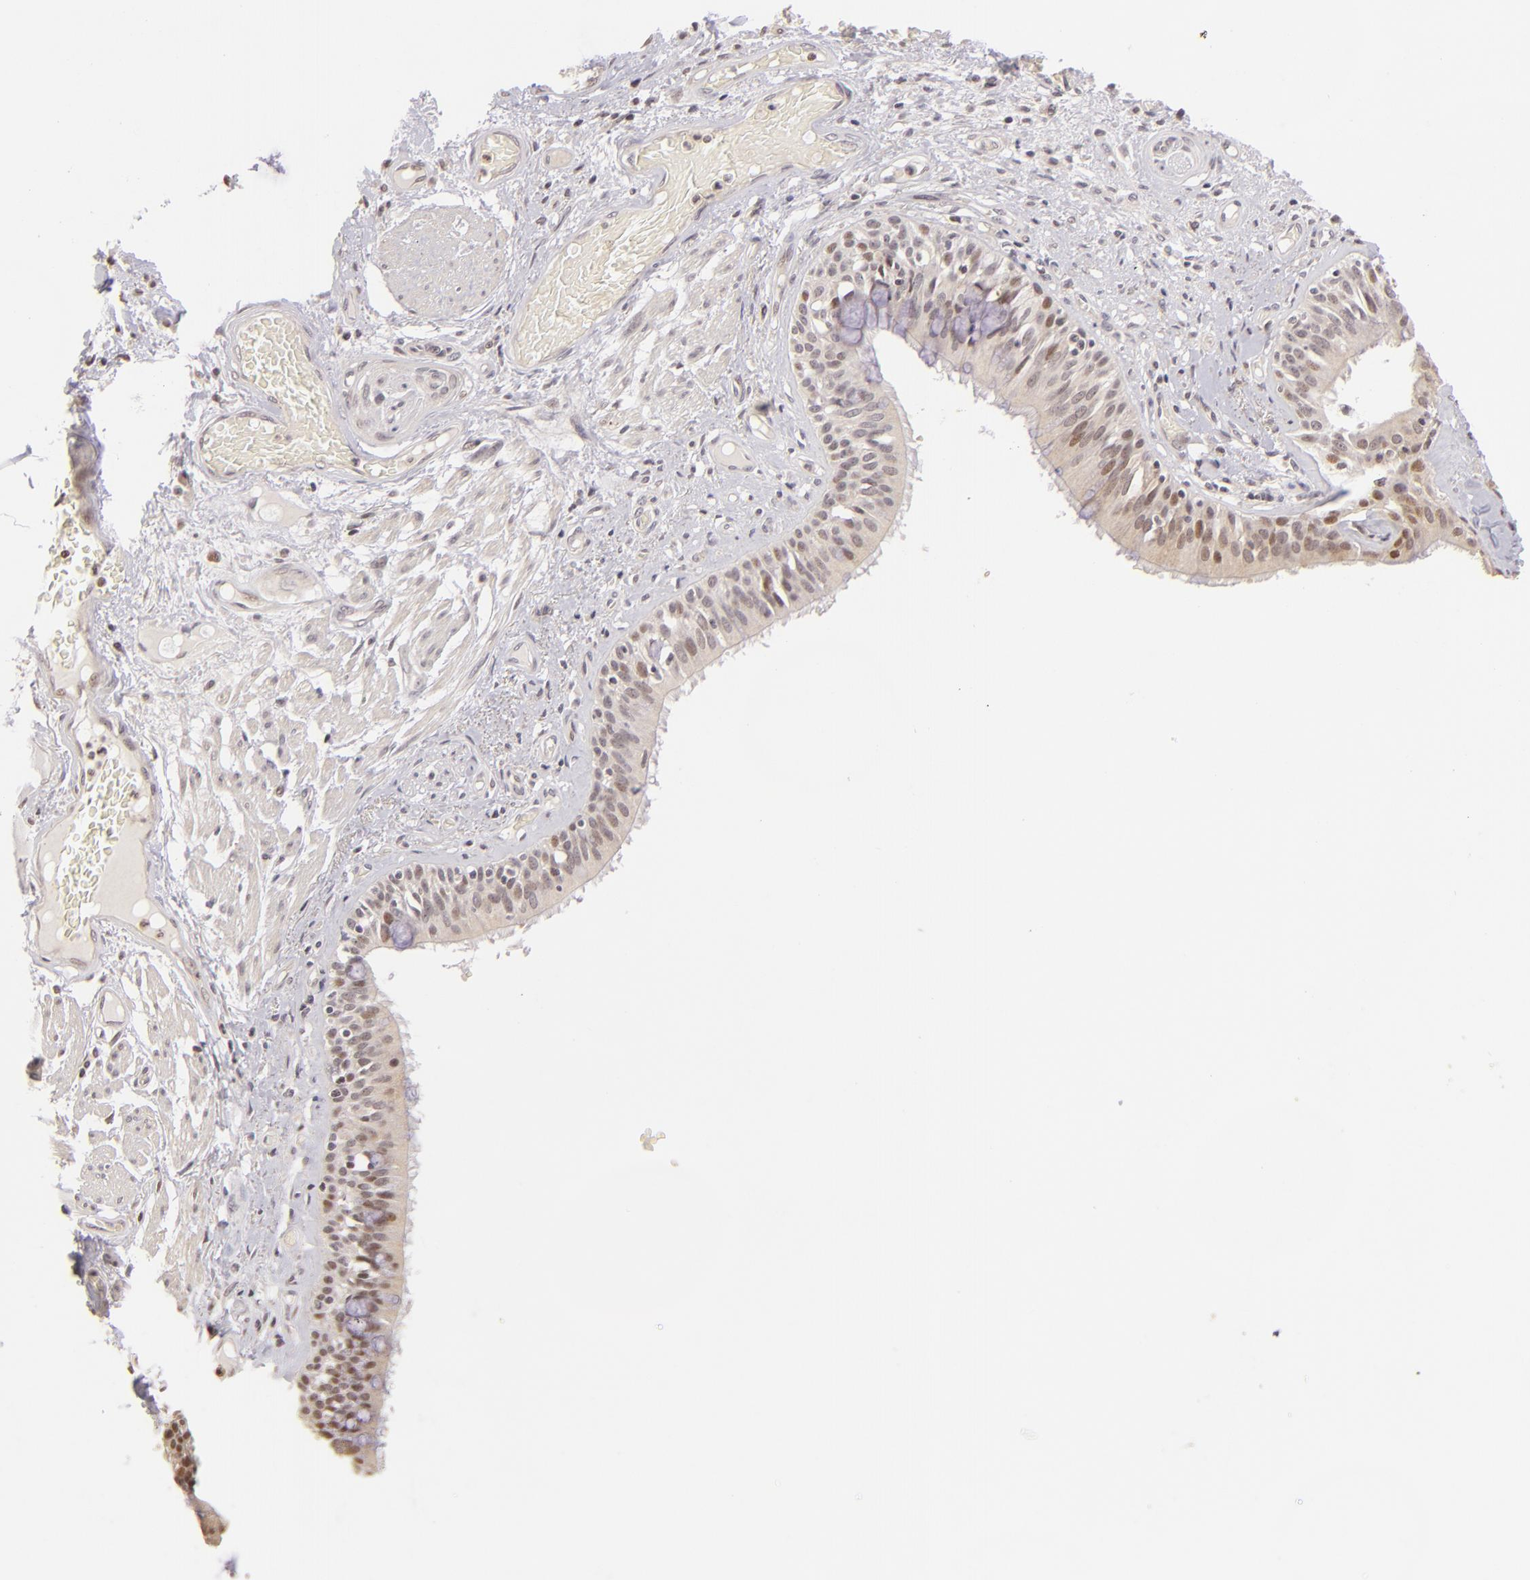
{"staining": {"intensity": "moderate", "quantity": ">75%", "location": "nuclear"}, "tissue": "bronchus", "cell_type": "Respiratory epithelial cells", "image_type": "normal", "snomed": [{"axis": "morphology", "description": "Normal tissue, NOS"}, {"axis": "morphology", "description": "Squamous cell carcinoma, NOS"}, {"axis": "topography", "description": "Bronchus"}, {"axis": "topography", "description": "Lung"}], "caption": "Protein expression analysis of benign human bronchus reveals moderate nuclear positivity in about >75% of respiratory epithelial cells.", "gene": "RARB", "patient": {"sex": "female", "age": 47}}